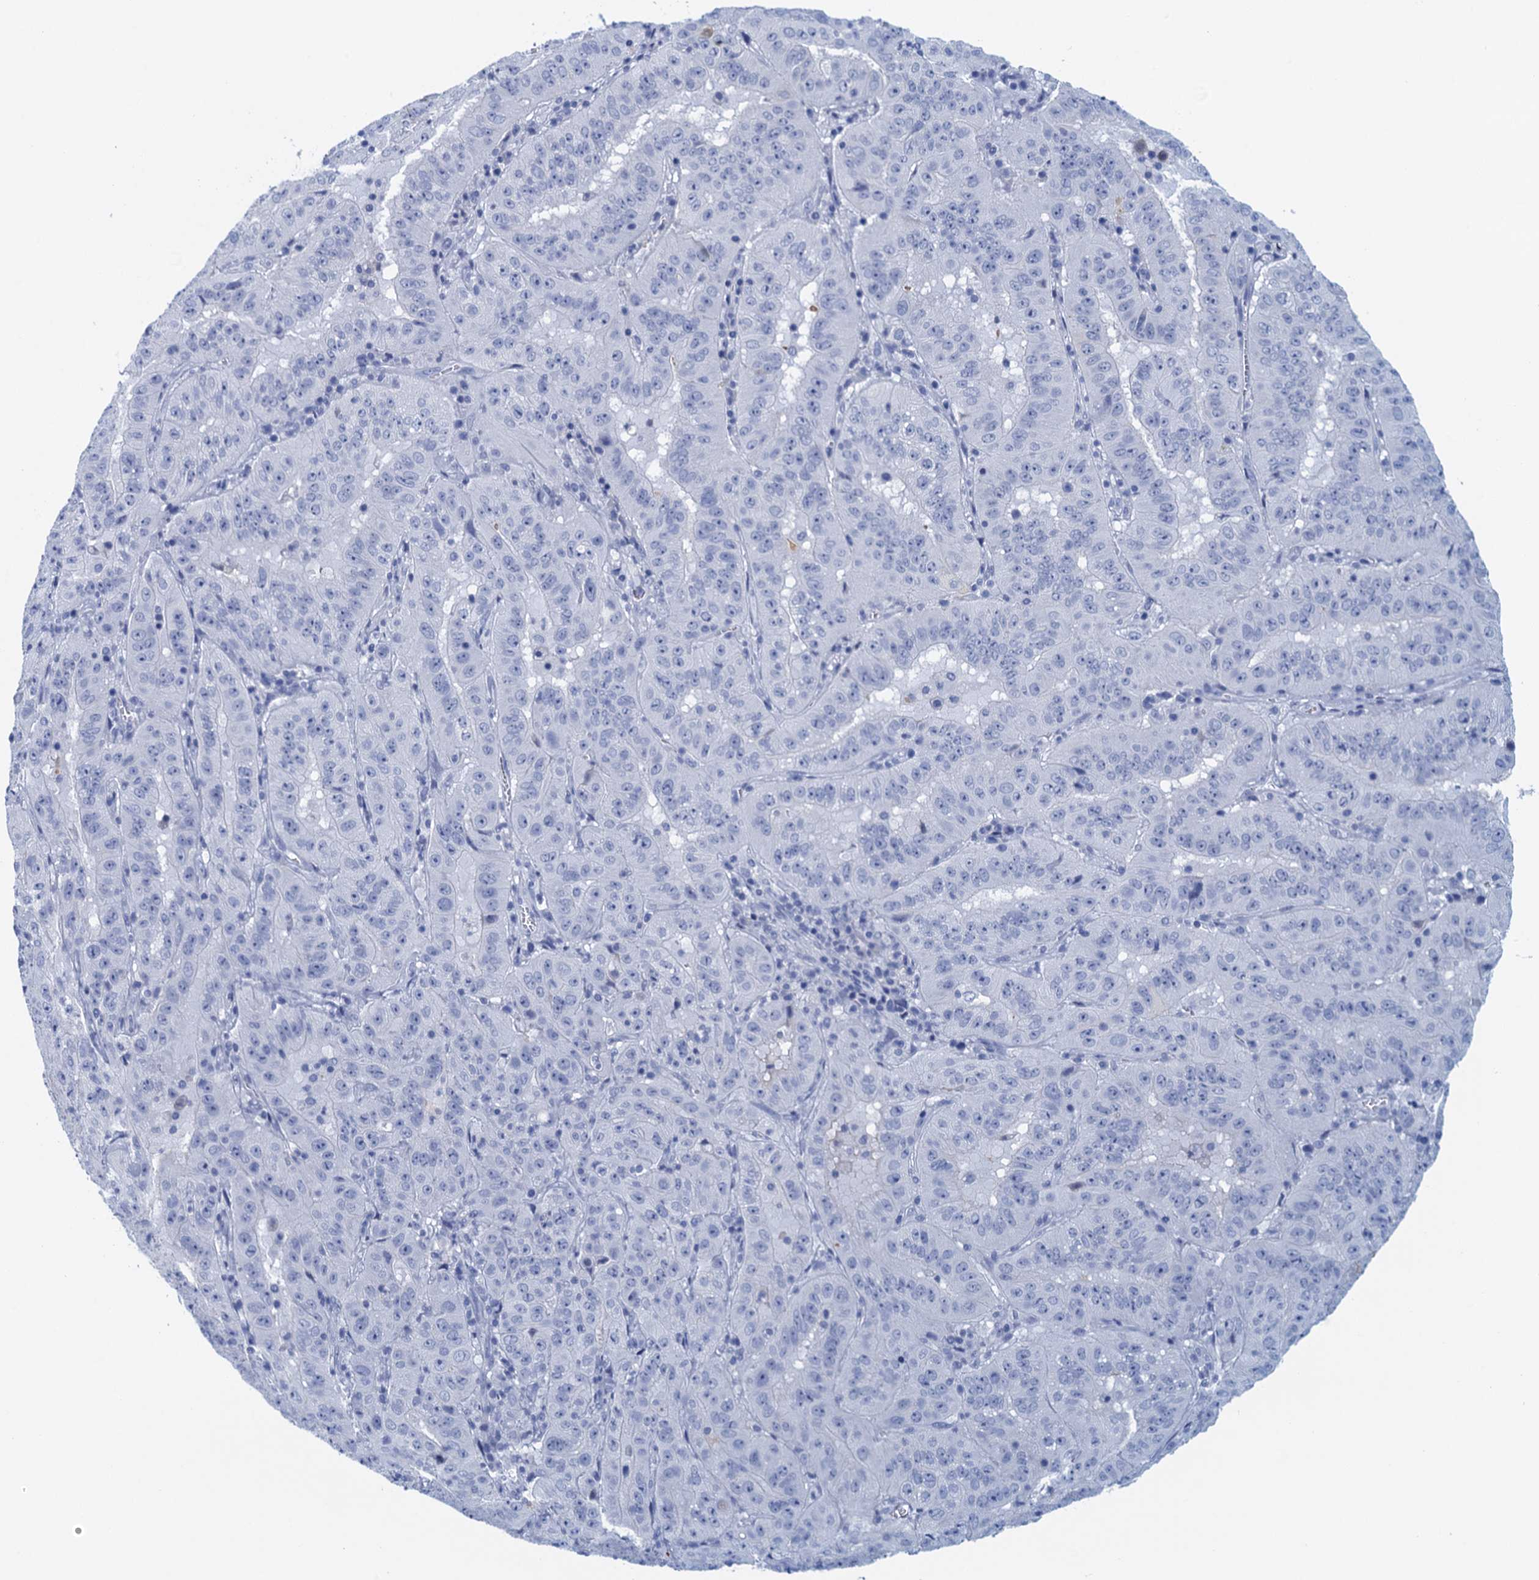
{"staining": {"intensity": "negative", "quantity": "none", "location": "none"}, "tissue": "pancreatic cancer", "cell_type": "Tumor cells", "image_type": "cancer", "snomed": [{"axis": "morphology", "description": "Adenocarcinoma, NOS"}, {"axis": "topography", "description": "Pancreas"}], "caption": "Immunohistochemistry photomicrograph of neoplastic tissue: human pancreatic cancer stained with DAB (3,3'-diaminobenzidine) exhibits no significant protein staining in tumor cells.", "gene": "CYP51A1", "patient": {"sex": "male", "age": 63}}